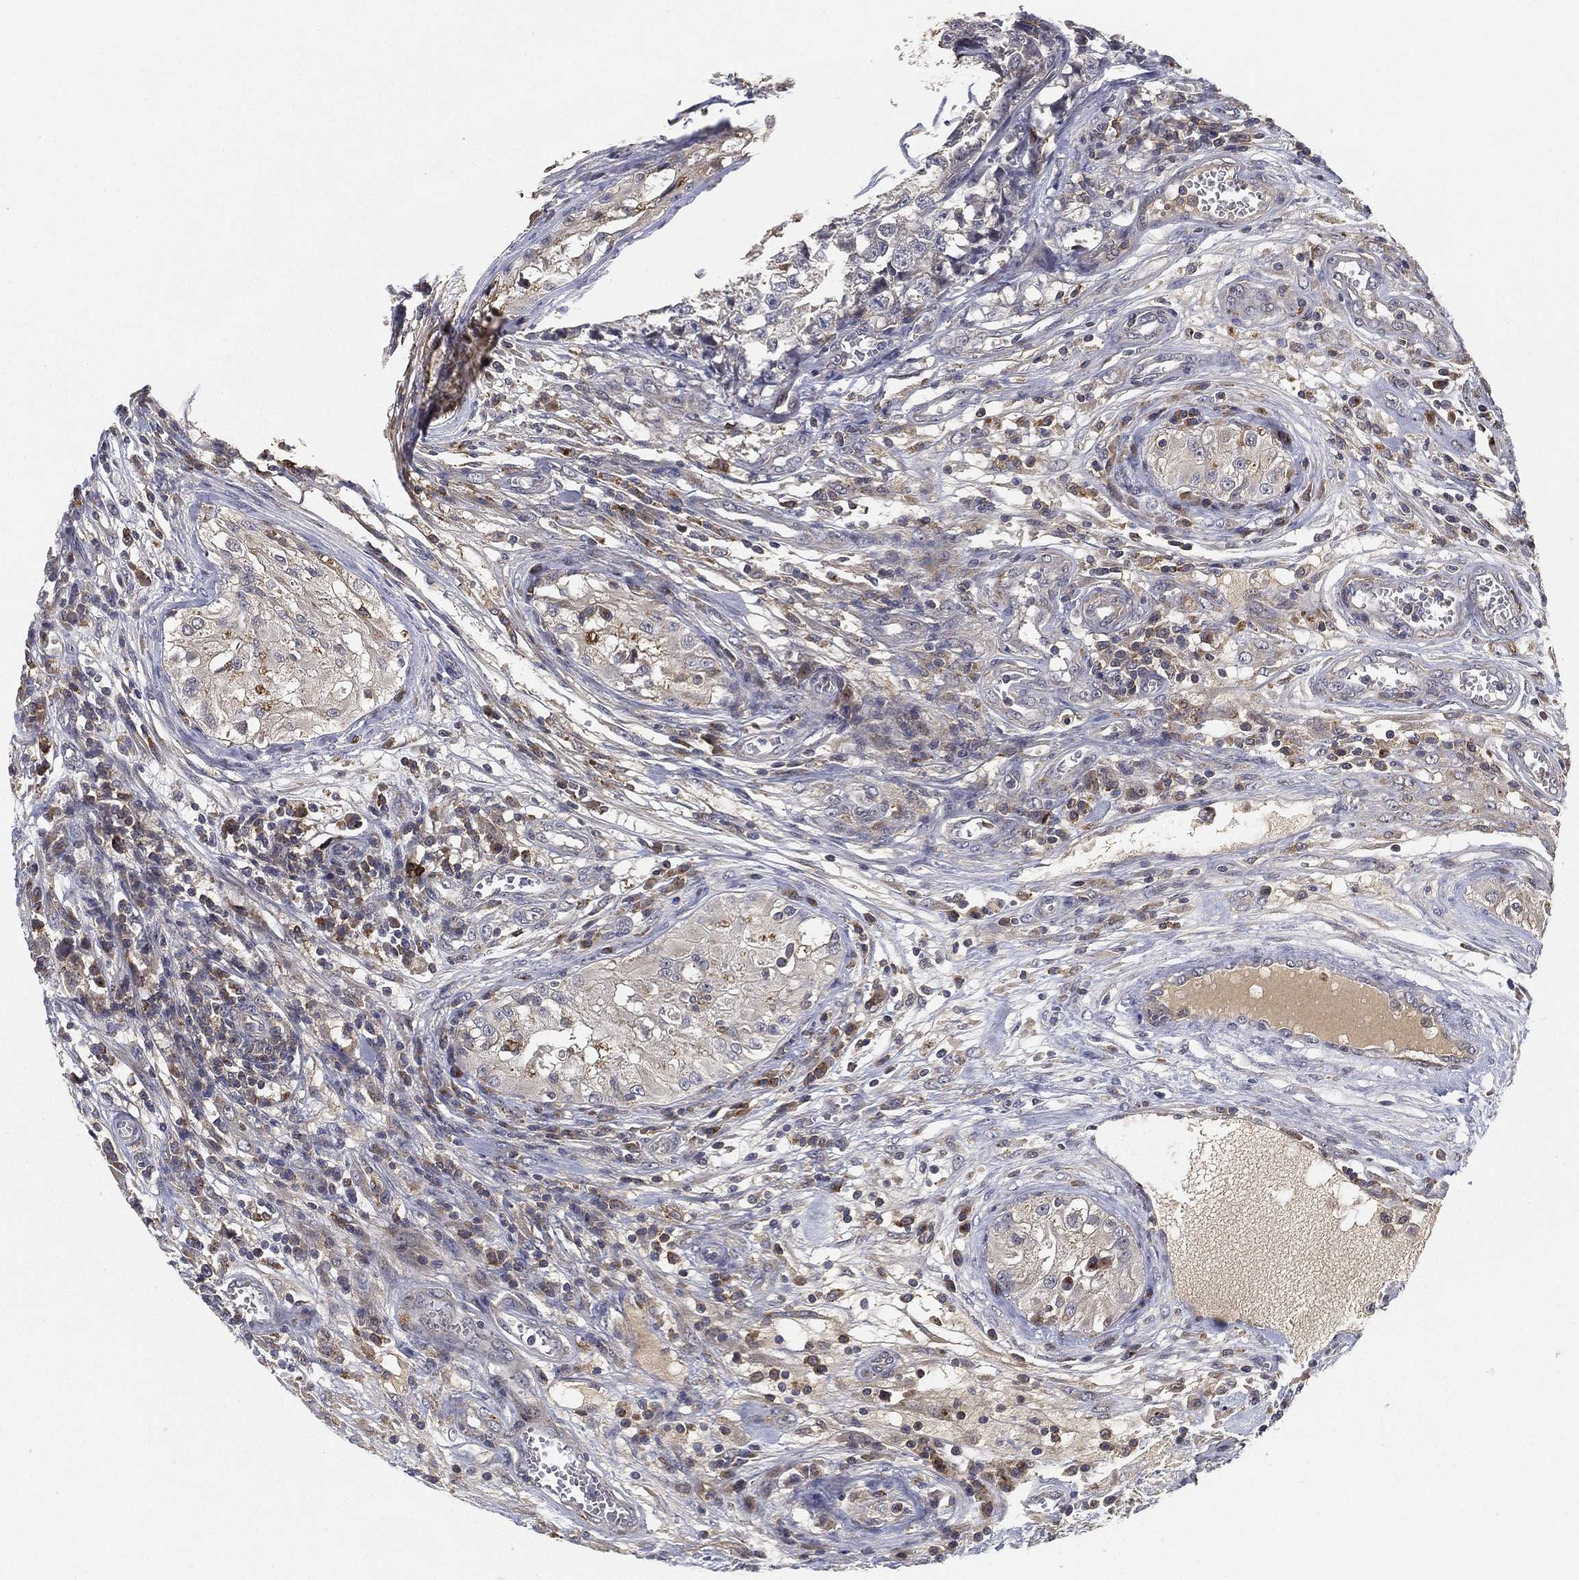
{"staining": {"intensity": "negative", "quantity": "none", "location": "none"}, "tissue": "testis cancer", "cell_type": "Tumor cells", "image_type": "cancer", "snomed": [{"axis": "morphology", "description": "Seminoma, NOS"}, {"axis": "morphology", "description": "Carcinoma, Embryonal, NOS"}, {"axis": "topography", "description": "Testis"}], "caption": "Testis cancer (embryonal carcinoma) stained for a protein using IHC shows no positivity tumor cells.", "gene": "CFAP251", "patient": {"sex": "male", "age": 22}}